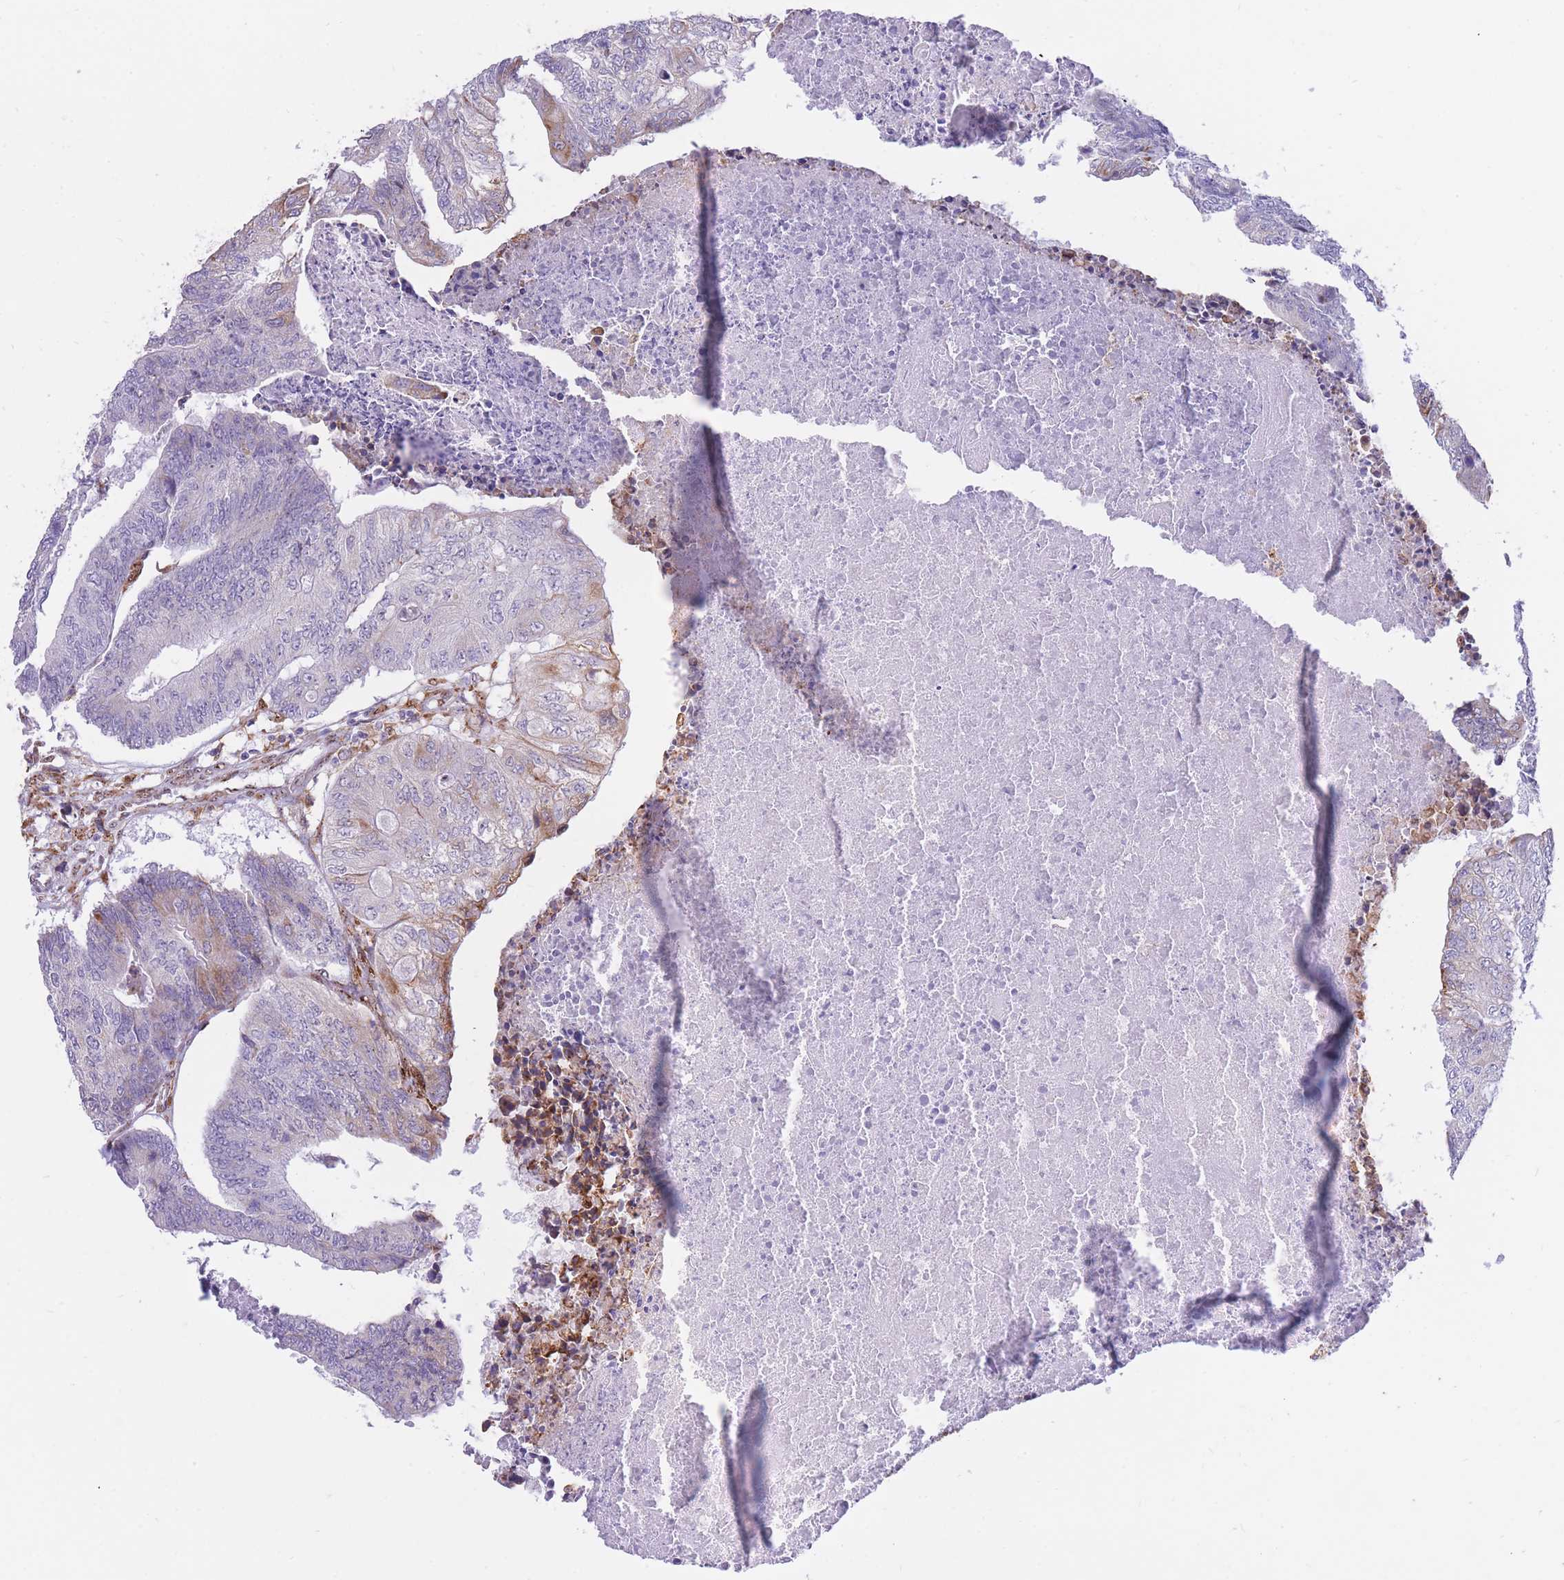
{"staining": {"intensity": "moderate", "quantity": "<25%", "location": "cytoplasmic/membranous"}, "tissue": "colorectal cancer", "cell_type": "Tumor cells", "image_type": "cancer", "snomed": [{"axis": "morphology", "description": "Adenocarcinoma, NOS"}, {"axis": "topography", "description": "Colon"}], "caption": "An image of human colorectal cancer (adenocarcinoma) stained for a protein exhibits moderate cytoplasmic/membranous brown staining in tumor cells.", "gene": "FAM153A", "patient": {"sex": "female", "age": 67}}